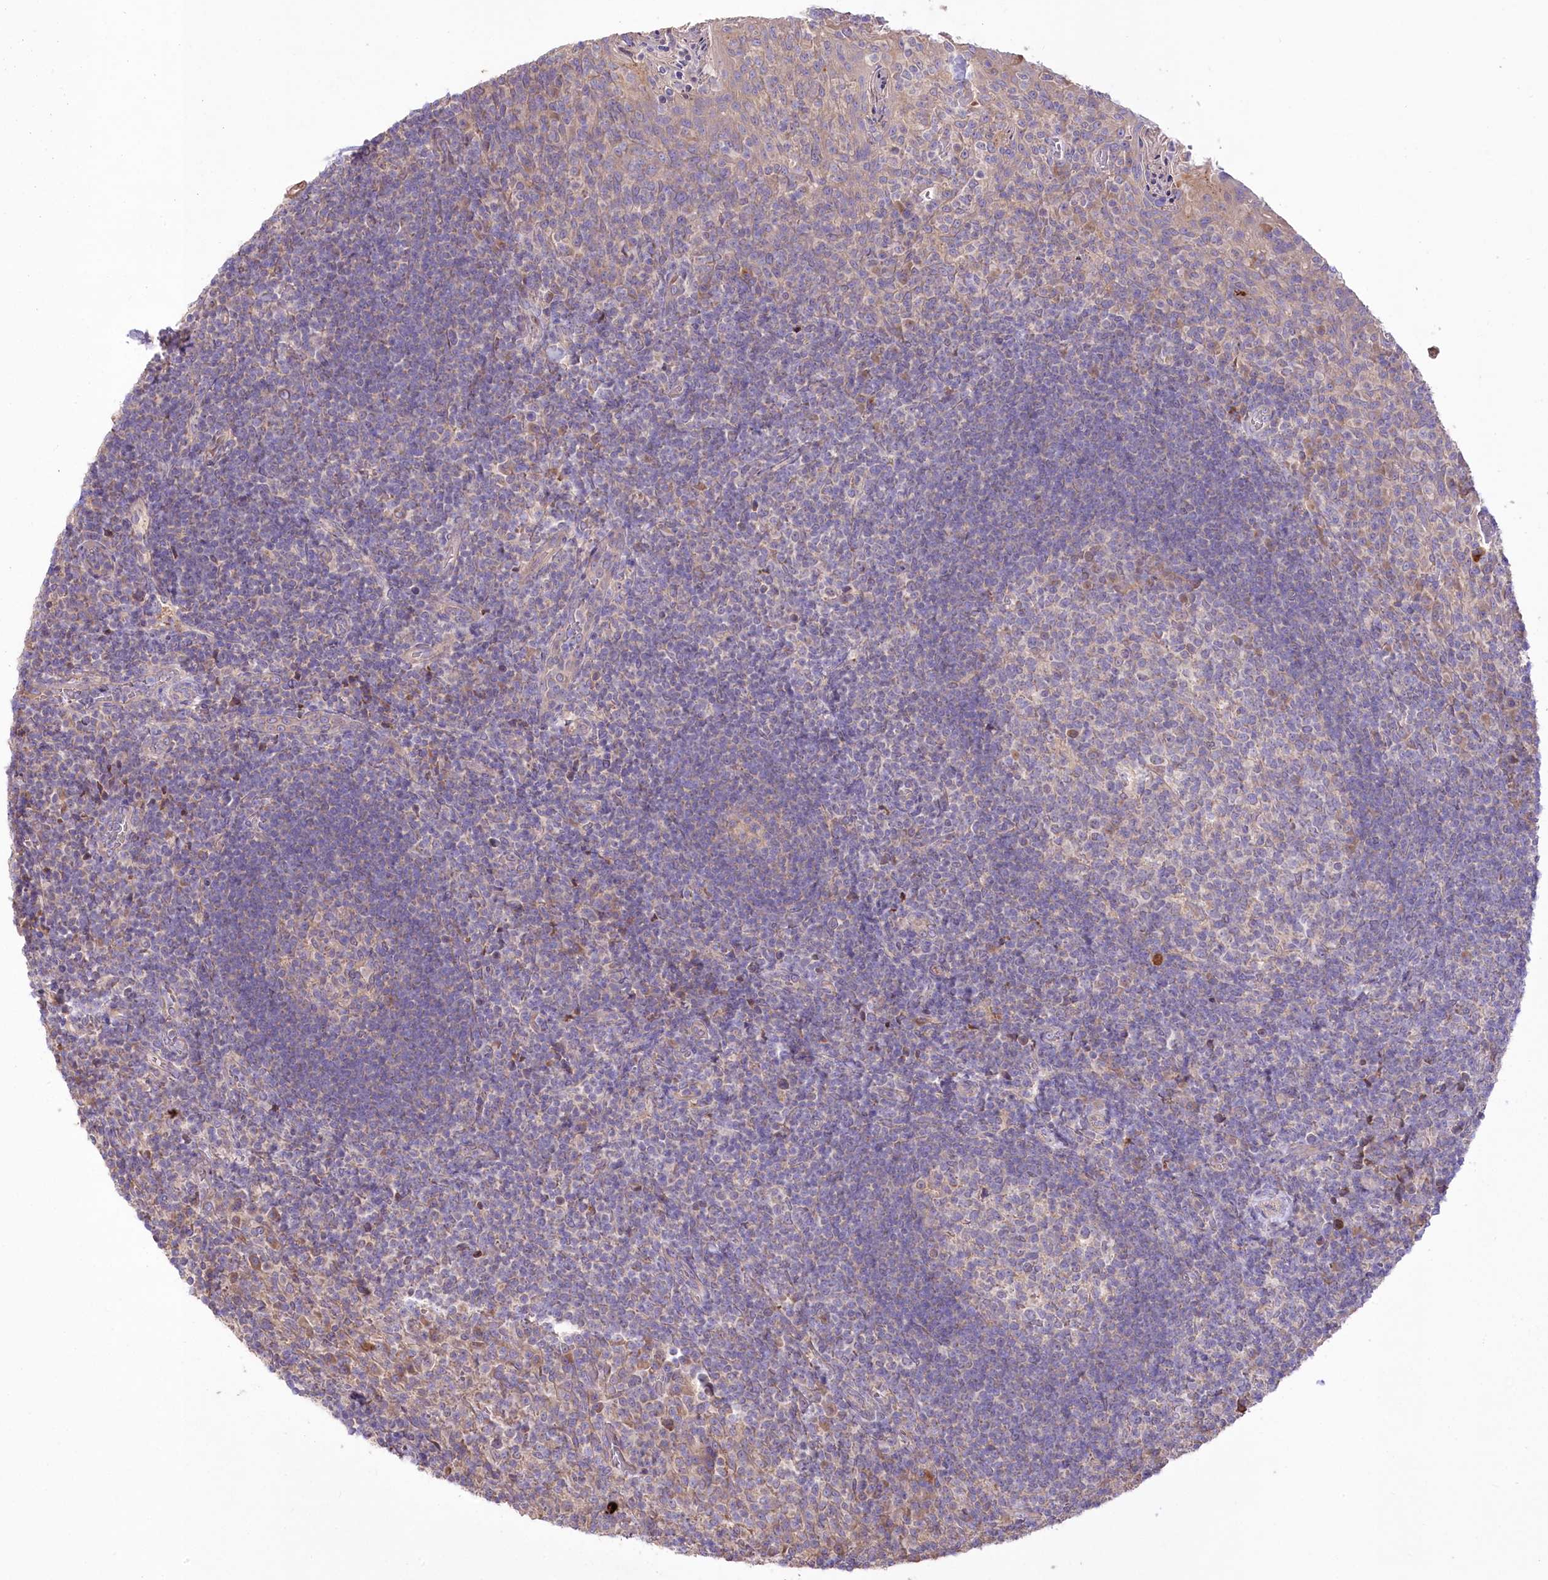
{"staining": {"intensity": "weak", "quantity": "<25%", "location": "cytoplasmic/membranous"}, "tissue": "tonsil", "cell_type": "Germinal center cells", "image_type": "normal", "snomed": [{"axis": "morphology", "description": "Normal tissue, NOS"}, {"axis": "topography", "description": "Tonsil"}], "caption": "IHC photomicrograph of benign tonsil stained for a protein (brown), which shows no expression in germinal center cells.", "gene": "PBLD", "patient": {"sex": "female", "age": 10}}